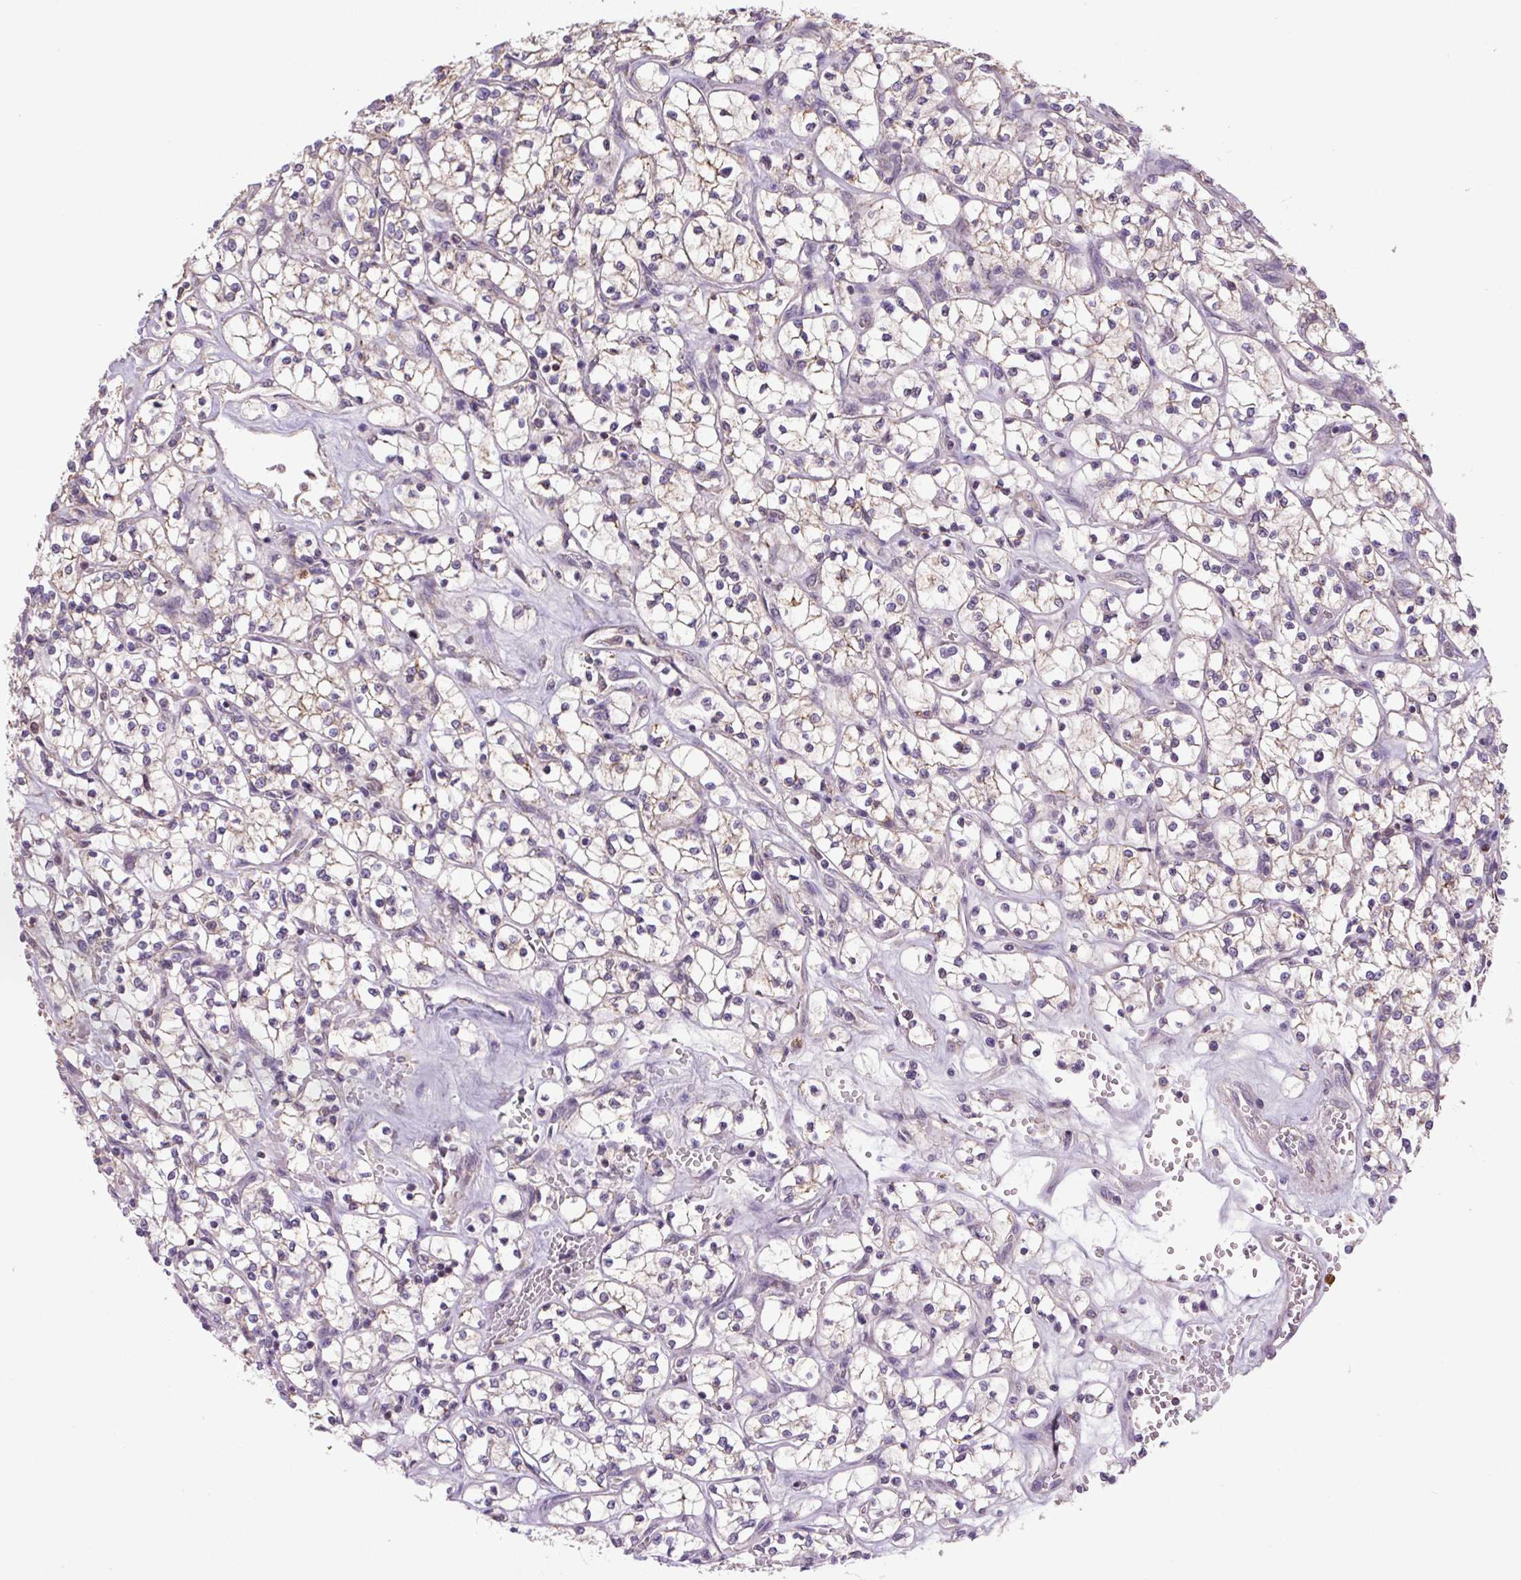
{"staining": {"intensity": "weak", "quantity": "<25%", "location": "cytoplasmic/membranous"}, "tissue": "renal cancer", "cell_type": "Tumor cells", "image_type": "cancer", "snomed": [{"axis": "morphology", "description": "Adenocarcinoma, NOS"}, {"axis": "topography", "description": "Kidney"}], "caption": "High power microscopy micrograph of an IHC micrograph of renal cancer (adenocarcinoma), revealing no significant positivity in tumor cells.", "gene": "SGF29", "patient": {"sex": "female", "age": 64}}